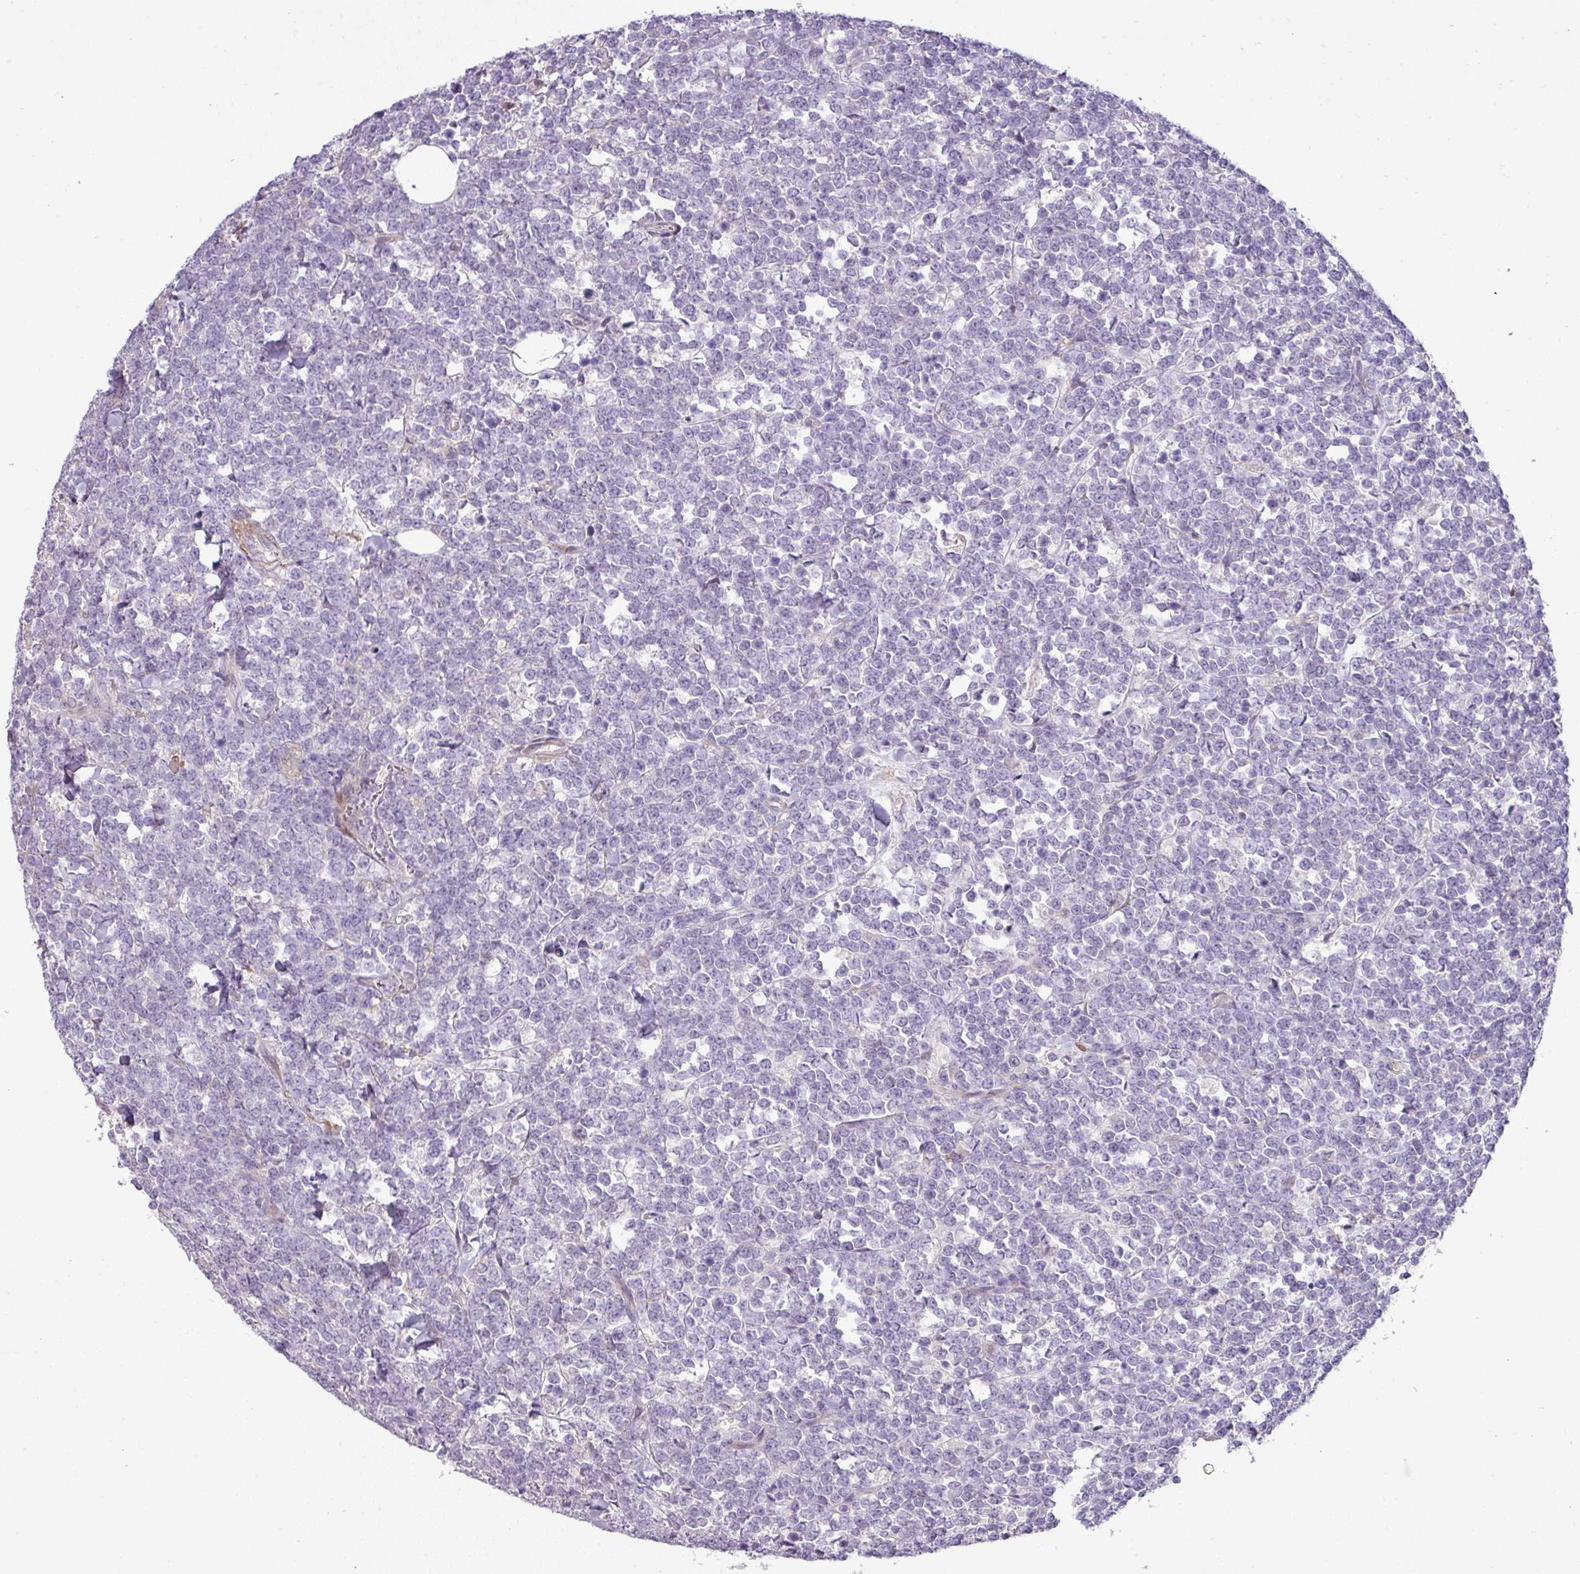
{"staining": {"intensity": "negative", "quantity": "none", "location": "none"}, "tissue": "lymphoma", "cell_type": "Tumor cells", "image_type": "cancer", "snomed": [{"axis": "morphology", "description": "Malignant lymphoma, non-Hodgkin's type, High grade"}, {"axis": "topography", "description": "Small intestine"}, {"axis": "topography", "description": "Colon"}], "caption": "Malignant lymphoma, non-Hodgkin's type (high-grade) was stained to show a protein in brown. There is no significant staining in tumor cells.", "gene": "NBEAL2", "patient": {"sex": "male", "age": 8}}